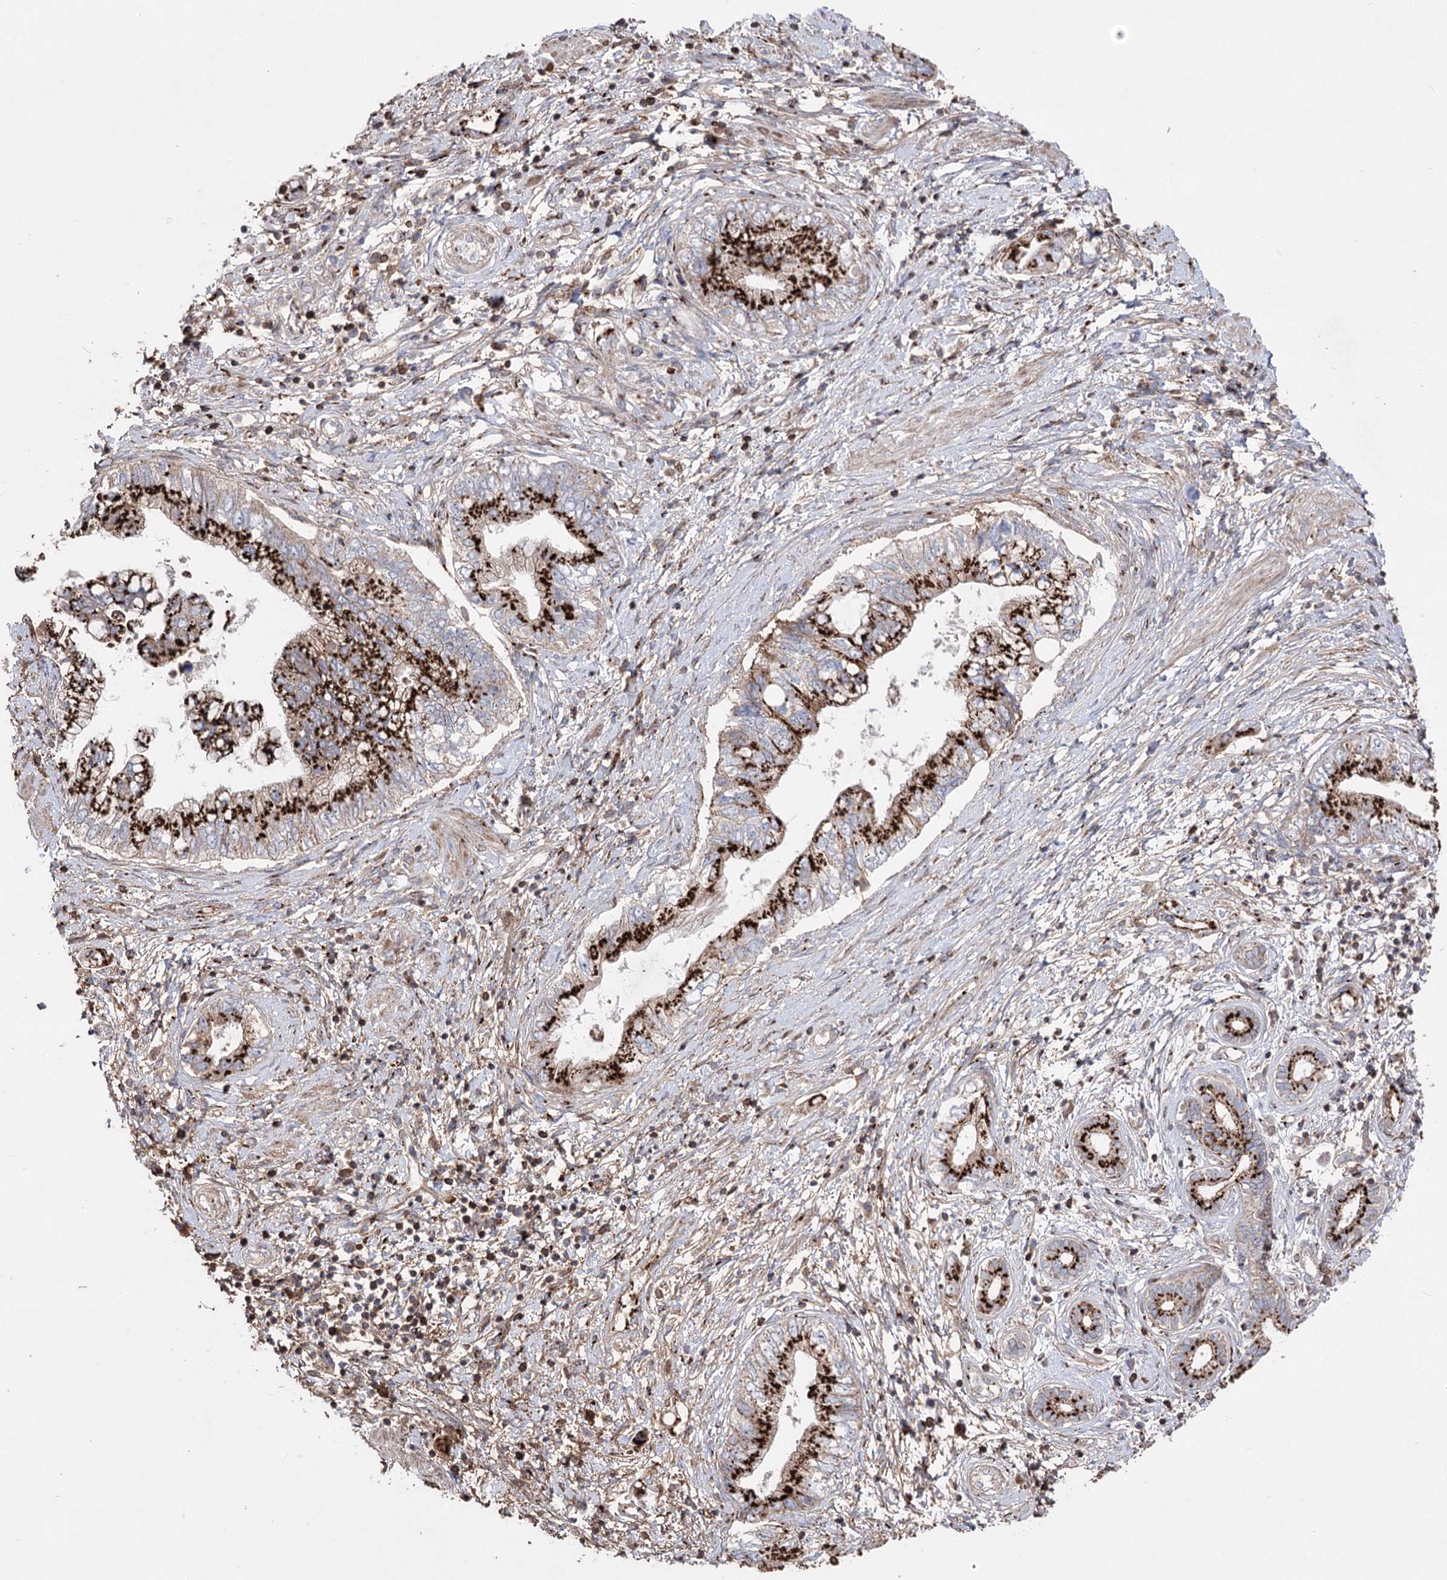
{"staining": {"intensity": "strong", "quantity": ">75%", "location": "cytoplasmic/membranous"}, "tissue": "pancreatic cancer", "cell_type": "Tumor cells", "image_type": "cancer", "snomed": [{"axis": "morphology", "description": "Adenocarcinoma, NOS"}, {"axis": "topography", "description": "Pancreas"}], "caption": "Pancreatic cancer (adenocarcinoma) stained with a brown dye exhibits strong cytoplasmic/membranous positive staining in approximately >75% of tumor cells.", "gene": "ARHGAP20", "patient": {"sex": "female", "age": 73}}